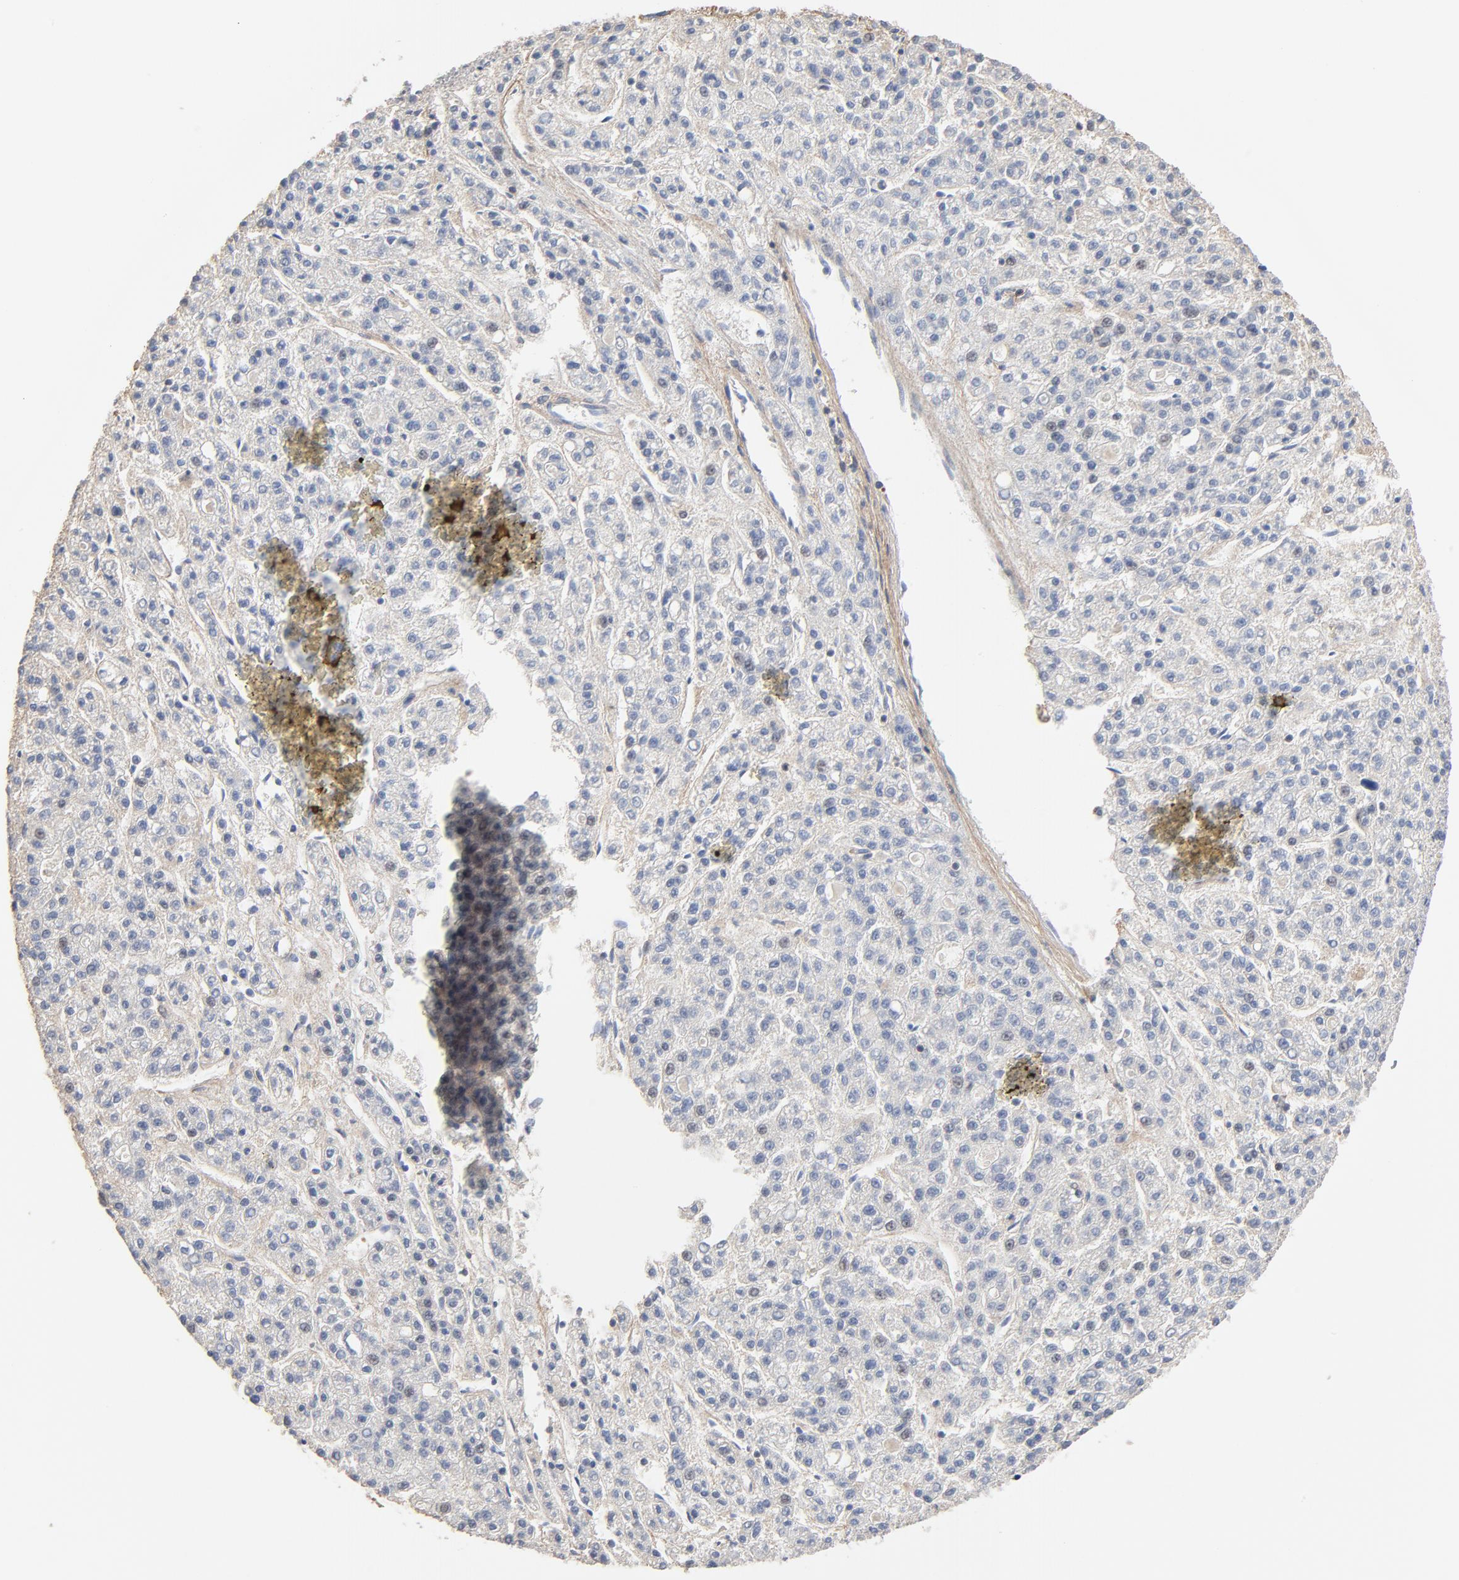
{"staining": {"intensity": "negative", "quantity": "none", "location": "none"}, "tissue": "liver cancer", "cell_type": "Tumor cells", "image_type": "cancer", "snomed": [{"axis": "morphology", "description": "Carcinoma, Hepatocellular, NOS"}, {"axis": "topography", "description": "Liver"}], "caption": "IHC image of human hepatocellular carcinoma (liver) stained for a protein (brown), which displays no positivity in tumor cells.", "gene": "SKAP1", "patient": {"sex": "male", "age": 70}}